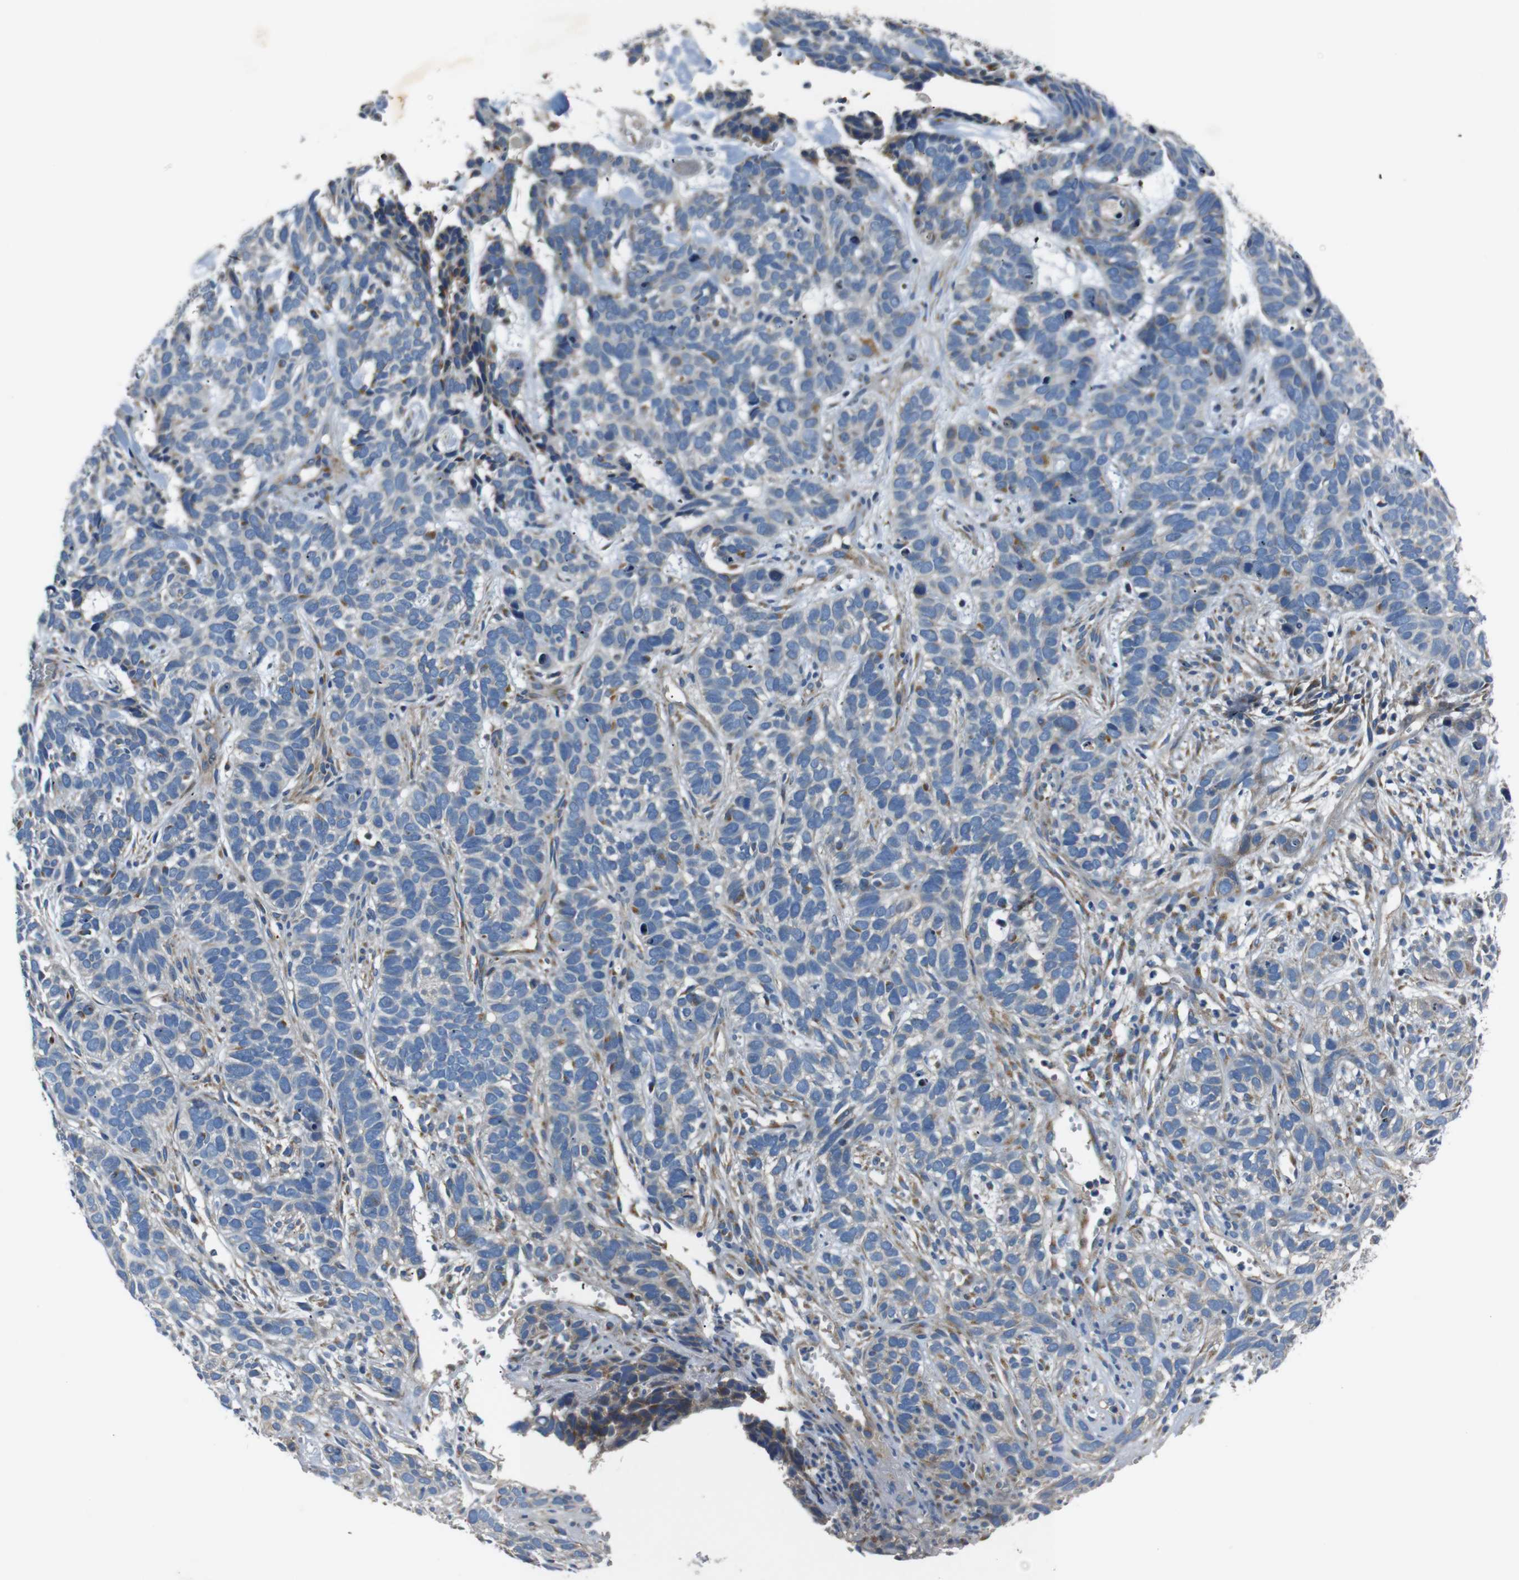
{"staining": {"intensity": "weak", "quantity": "25%-75%", "location": "cytoplasmic/membranous"}, "tissue": "skin cancer", "cell_type": "Tumor cells", "image_type": "cancer", "snomed": [{"axis": "morphology", "description": "Basal cell carcinoma"}, {"axis": "topography", "description": "Skin"}], "caption": "Skin basal cell carcinoma tissue reveals weak cytoplasmic/membranous expression in about 25%-75% of tumor cells", "gene": "NETO2", "patient": {"sex": "male", "age": 87}}